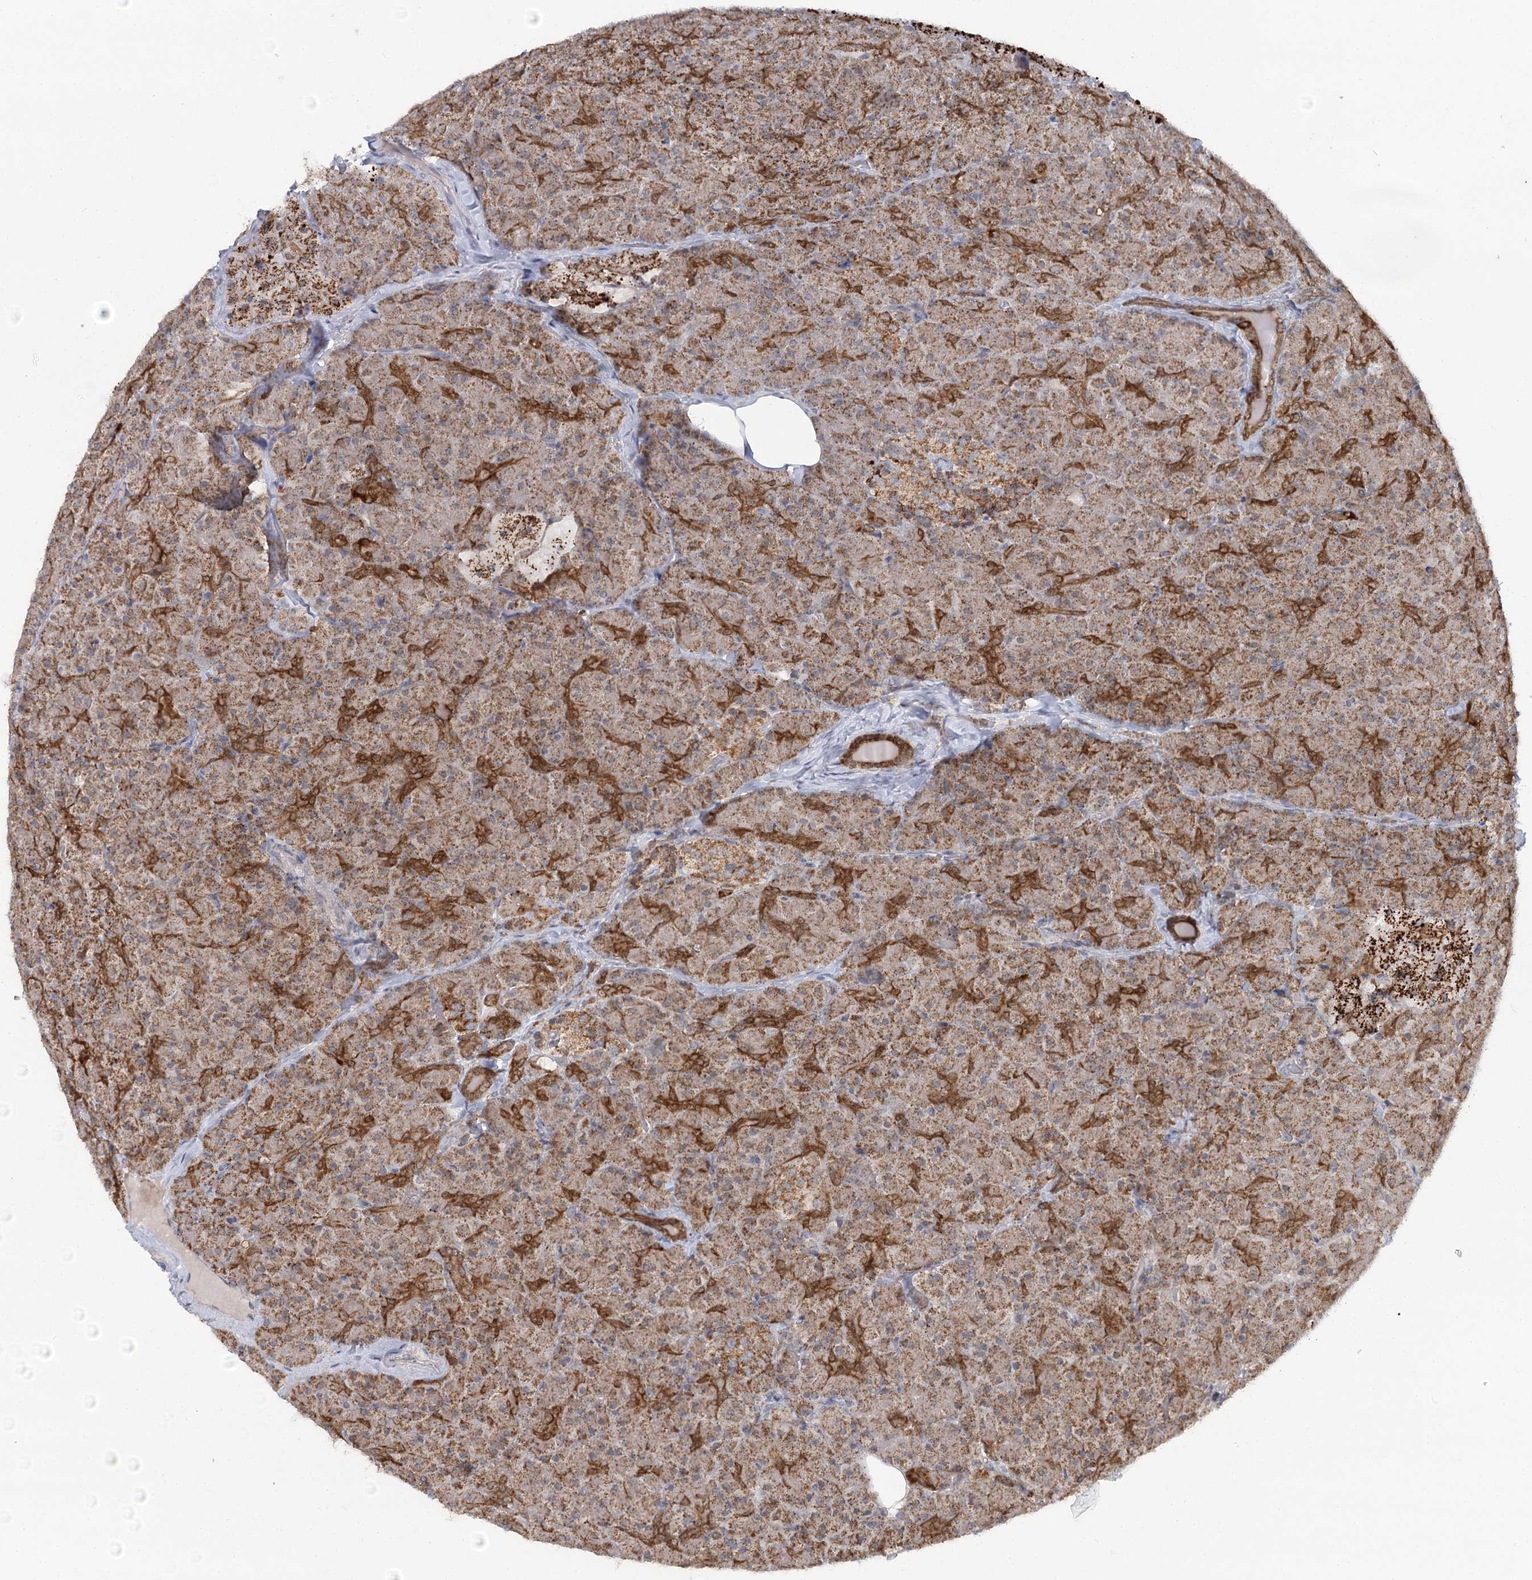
{"staining": {"intensity": "strong", "quantity": ">75%", "location": "cytoplasmic/membranous"}, "tissue": "pancreas", "cell_type": "Exocrine glandular cells", "image_type": "normal", "snomed": [{"axis": "morphology", "description": "Normal tissue, NOS"}, {"axis": "topography", "description": "Pancreas"}], "caption": "Protein expression analysis of unremarkable human pancreas reveals strong cytoplasmic/membranous positivity in approximately >75% of exocrine glandular cells.", "gene": "TAS1R1", "patient": {"sex": "male", "age": 36}}